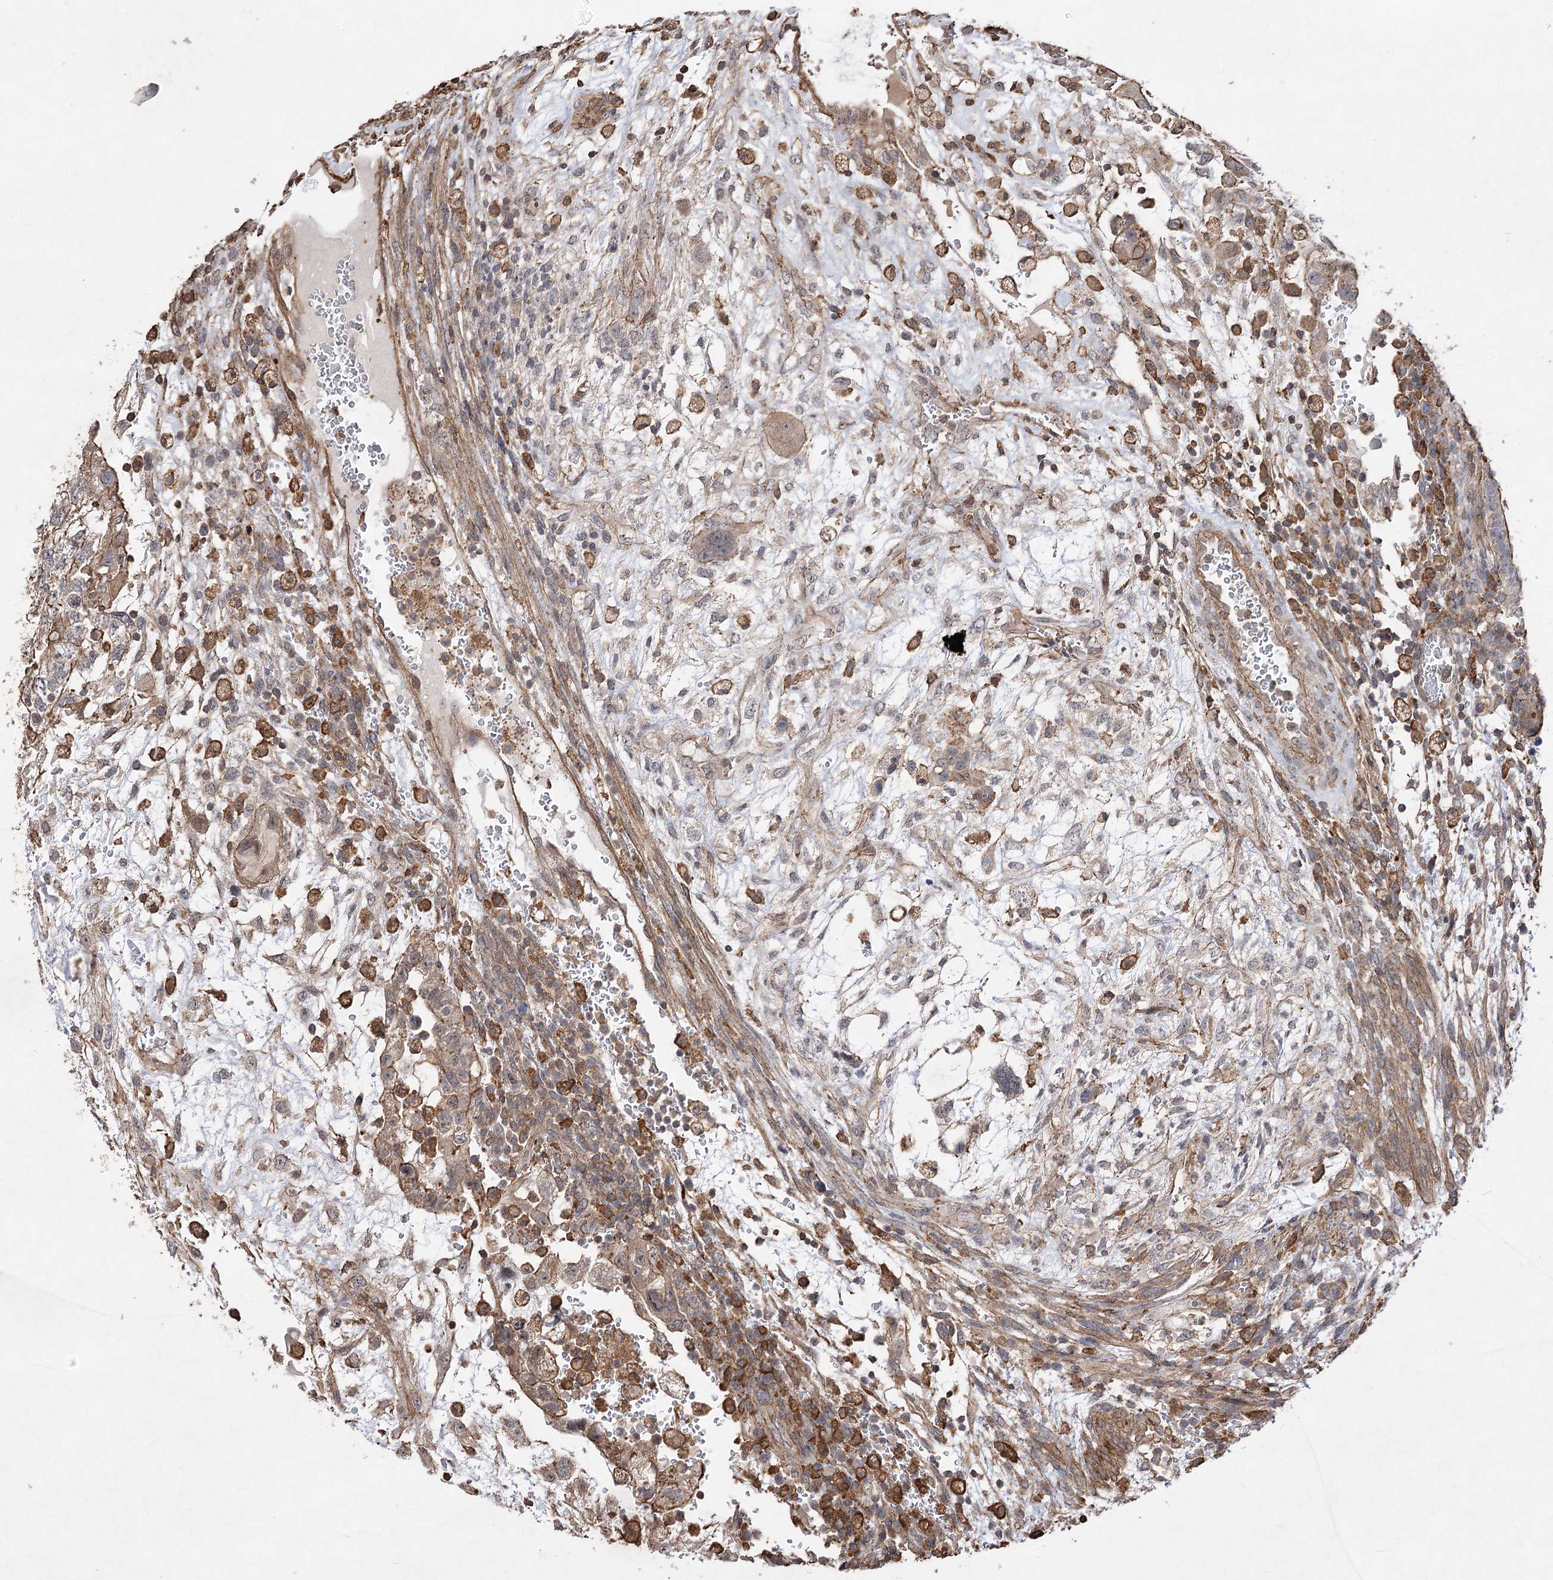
{"staining": {"intensity": "moderate", "quantity": "25%-75%", "location": "cytoplasmic/membranous"}, "tissue": "testis cancer", "cell_type": "Tumor cells", "image_type": "cancer", "snomed": [{"axis": "morphology", "description": "Carcinoma, Embryonal, NOS"}, {"axis": "topography", "description": "Testis"}], "caption": "Brown immunohistochemical staining in testis embryonal carcinoma shows moderate cytoplasmic/membranous positivity in approximately 25%-75% of tumor cells.", "gene": "OBSL1", "patient": {"sex": "male", "age": 36}}